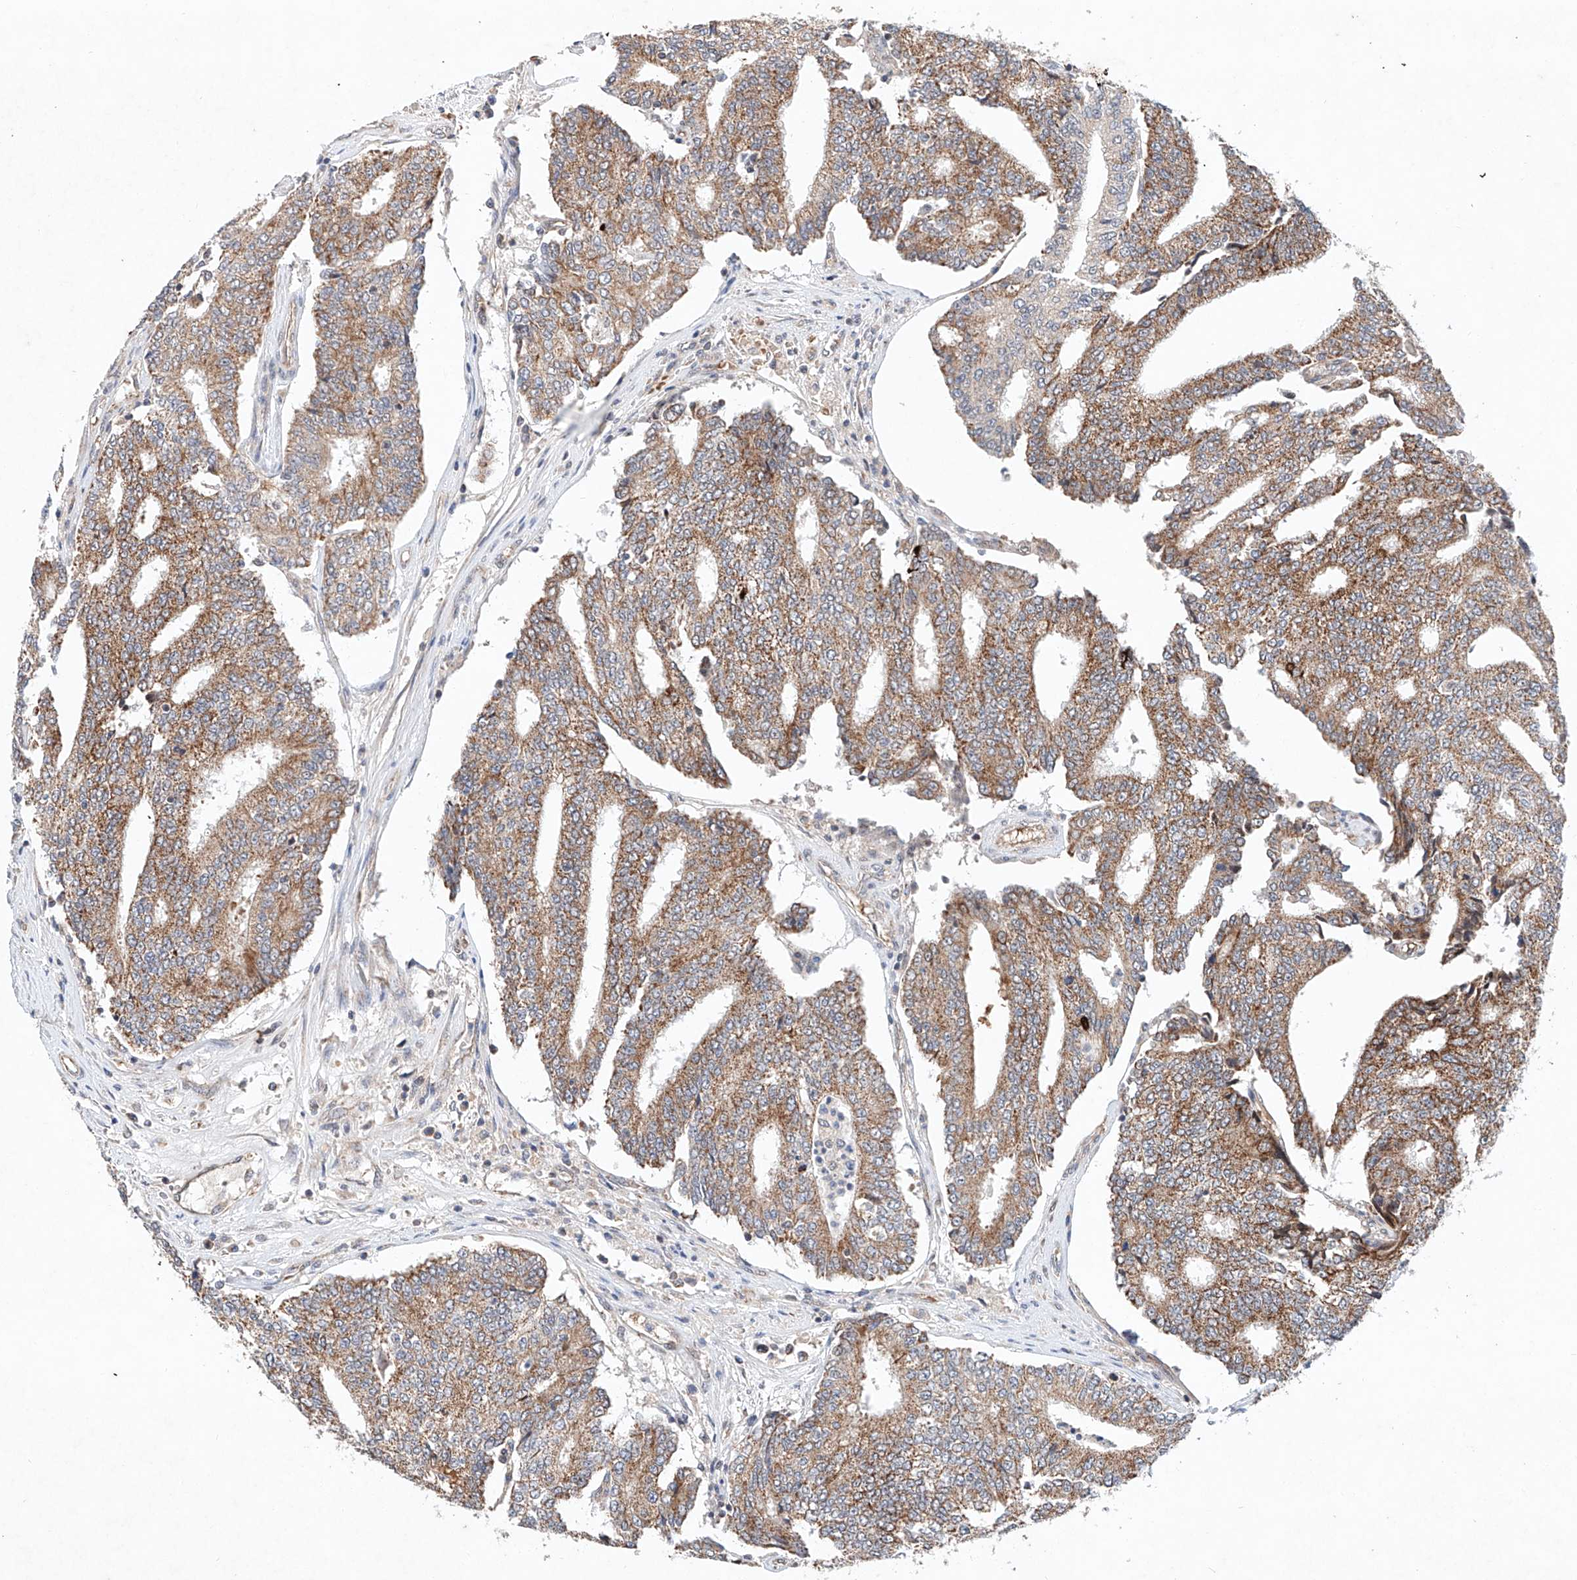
{"staining": {"intensity": "moderate", "quantity": ">75%", "location": "cytoplasmic/membranous"}, "tissue": "prostate cancer", "cell_type": "Tumor cells", "image_type": "cancer", "snomed": [{"axis": "morphology", "description": "Normal tissue, NOS"}, {"axis": "morphology", "description": "Adenocarcinoma, High grade"}, {"axis": "topography", "description": "Prostate"}, {"axis": "topography", "description": "Seminal veicle"}], "caption": "A brown stain labels moderate cytoplasmic/membranous staining of a protein in human adenocarcinoma (high-grade) (prostate) tumor cells.", "gene": "FASTK", "patient": {"sex": "male", "age": 55}}